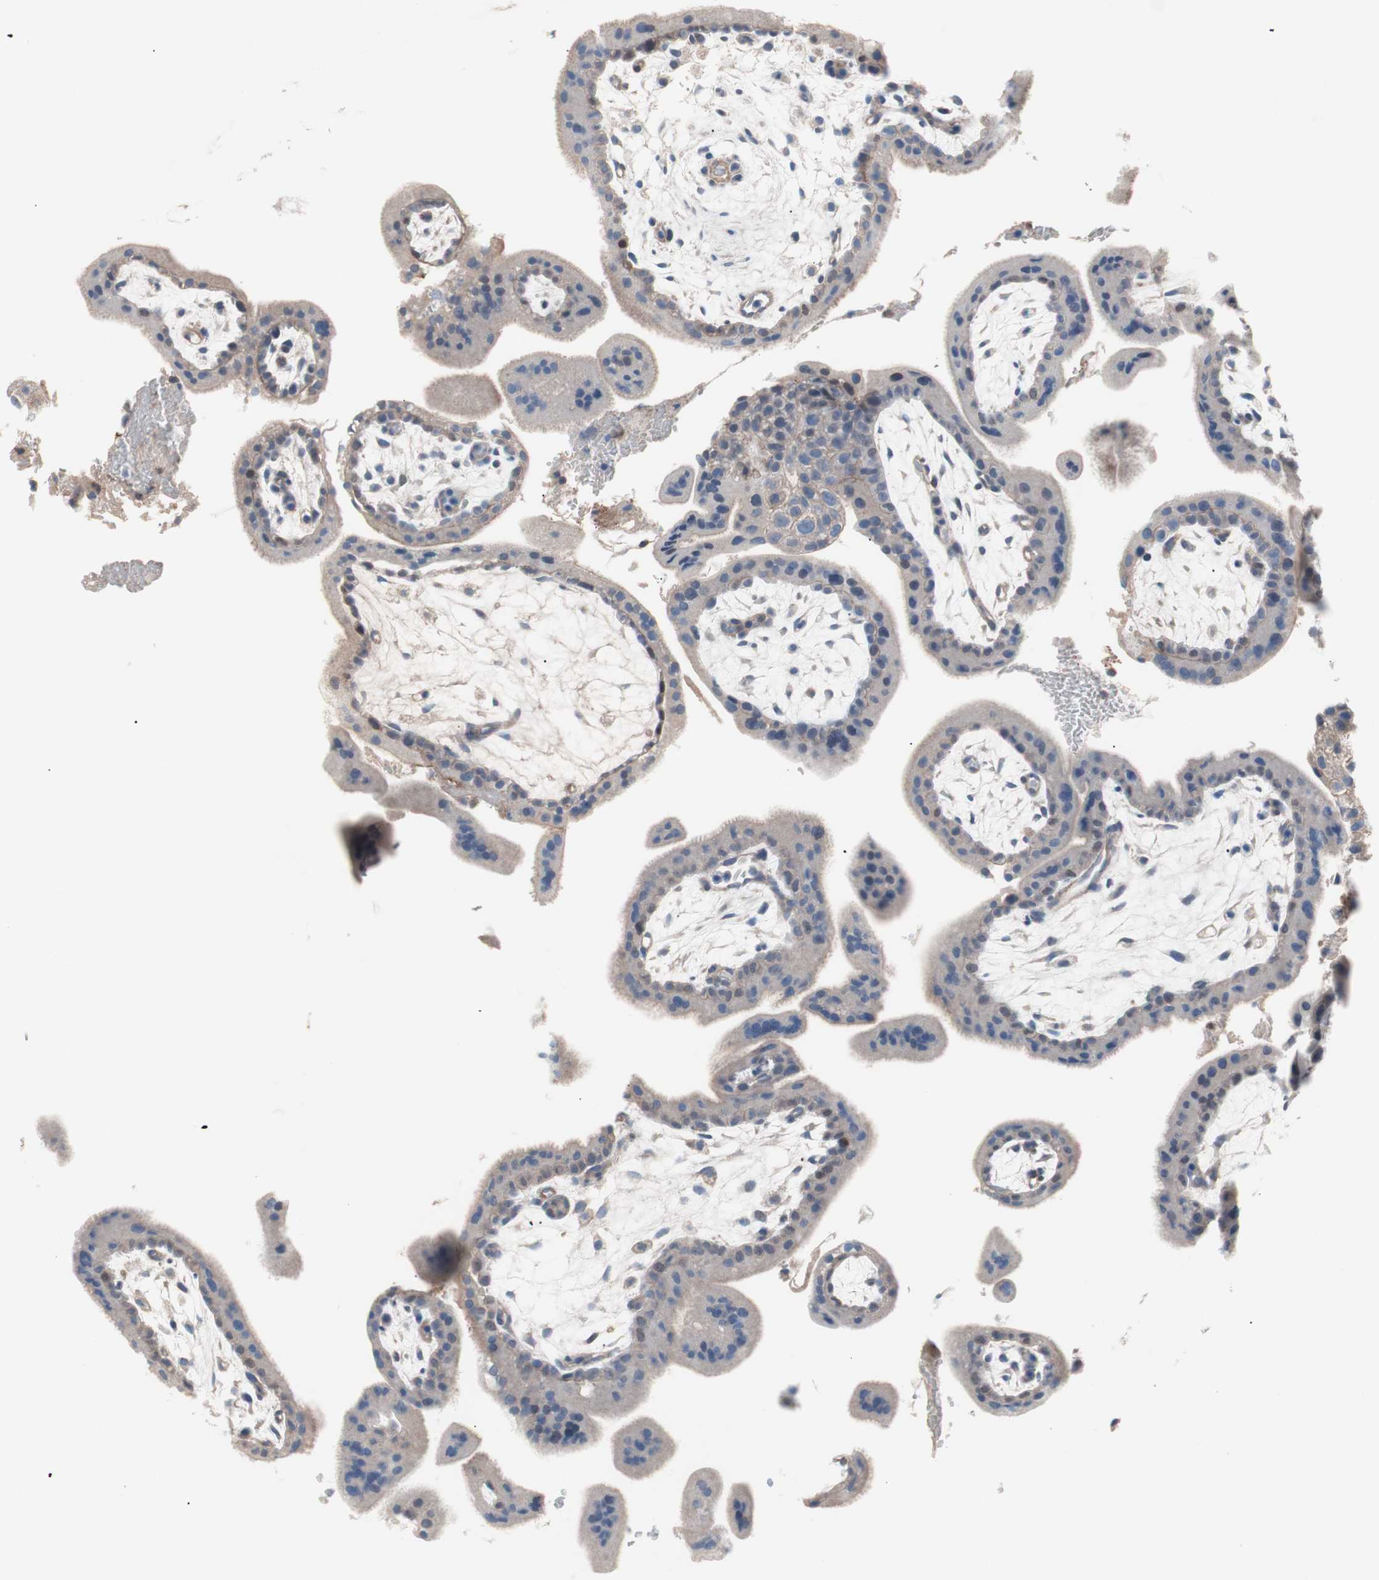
{"staining": {"intensity": "weak", "quantity": ">75%", "location": "cytoplasmic/membranous"}, "tissue": "placenta", "cell_type": "Trophoblastic cells", "image_type": "normal", "snomed": [{"axis": "morphology", "description": "Normal tissue, NOS"}, {"axis": "topography", "description": "Placenta"}], "caption": "IHC of normal placenta demonstrates low levels of weak cytoplasmic/membranous expression in approximately >75% of trophoblastic cells. The staining was performed using DAB (3,3'-diaminobenzidine), with brown indicating positive protein expression. Nuclei are stained blue with hematoxylin.", "gene": "GPR160", "patient": {"sex": "female", "age": 35}}